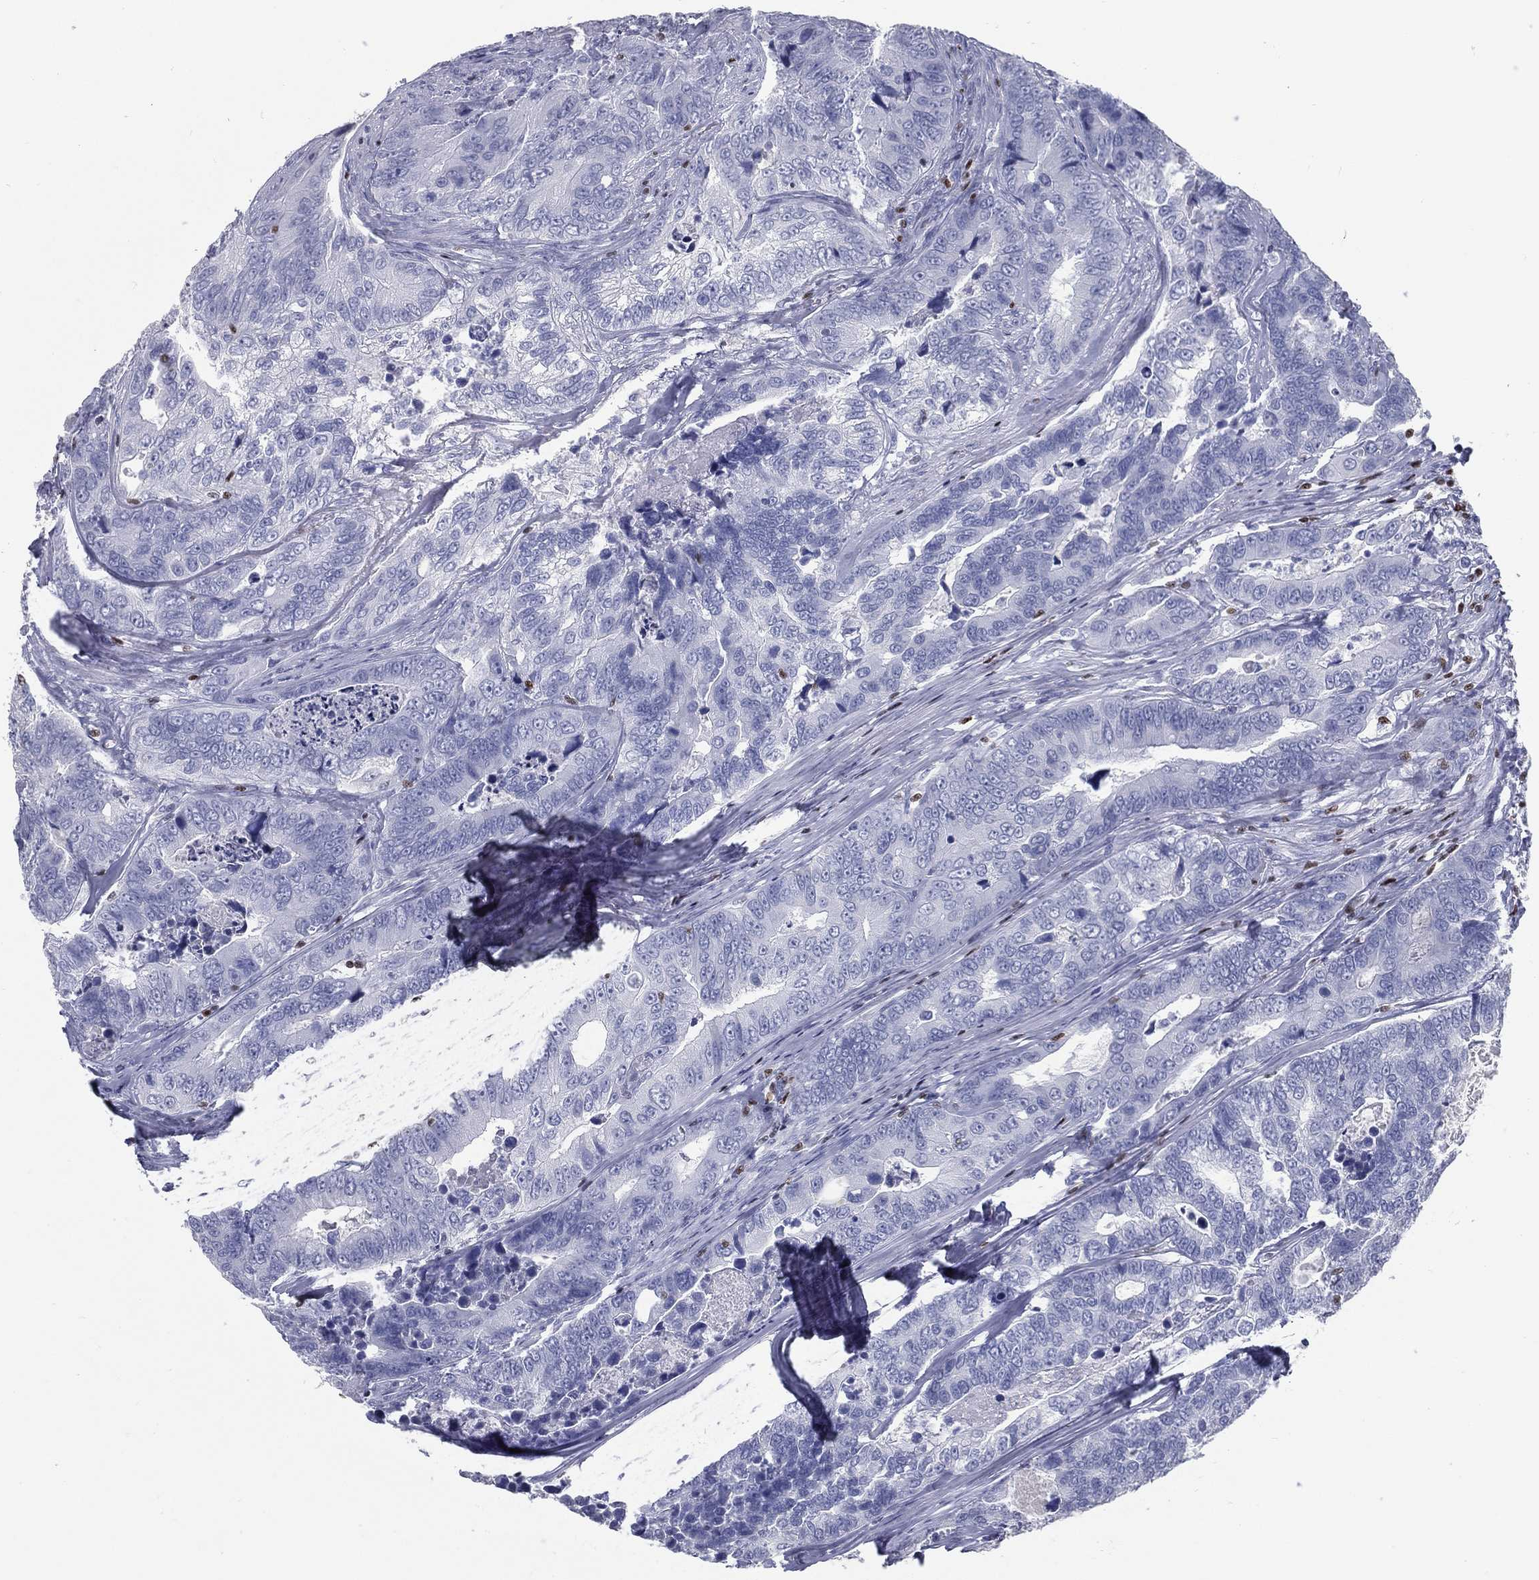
{"staining": {"intensity": "negative", "quantity": "none", "location": "none"}, "tissue": "colorectal cancer", "cell_type": "Tumor cells", "image_type": "cancer", "snomed": [{"axis": "morphology", "description": "Adenocarcinoma, NOS"}, {"axis": "topography", "description": "Colon"}], "caption": "IHC image of adenocarcinoma (colorectal) stained for a protein (brown), which exhibits no expression in tumor cells.", "gene": "PYHIN1", "patient": {"sex": "female", "age": 72}}